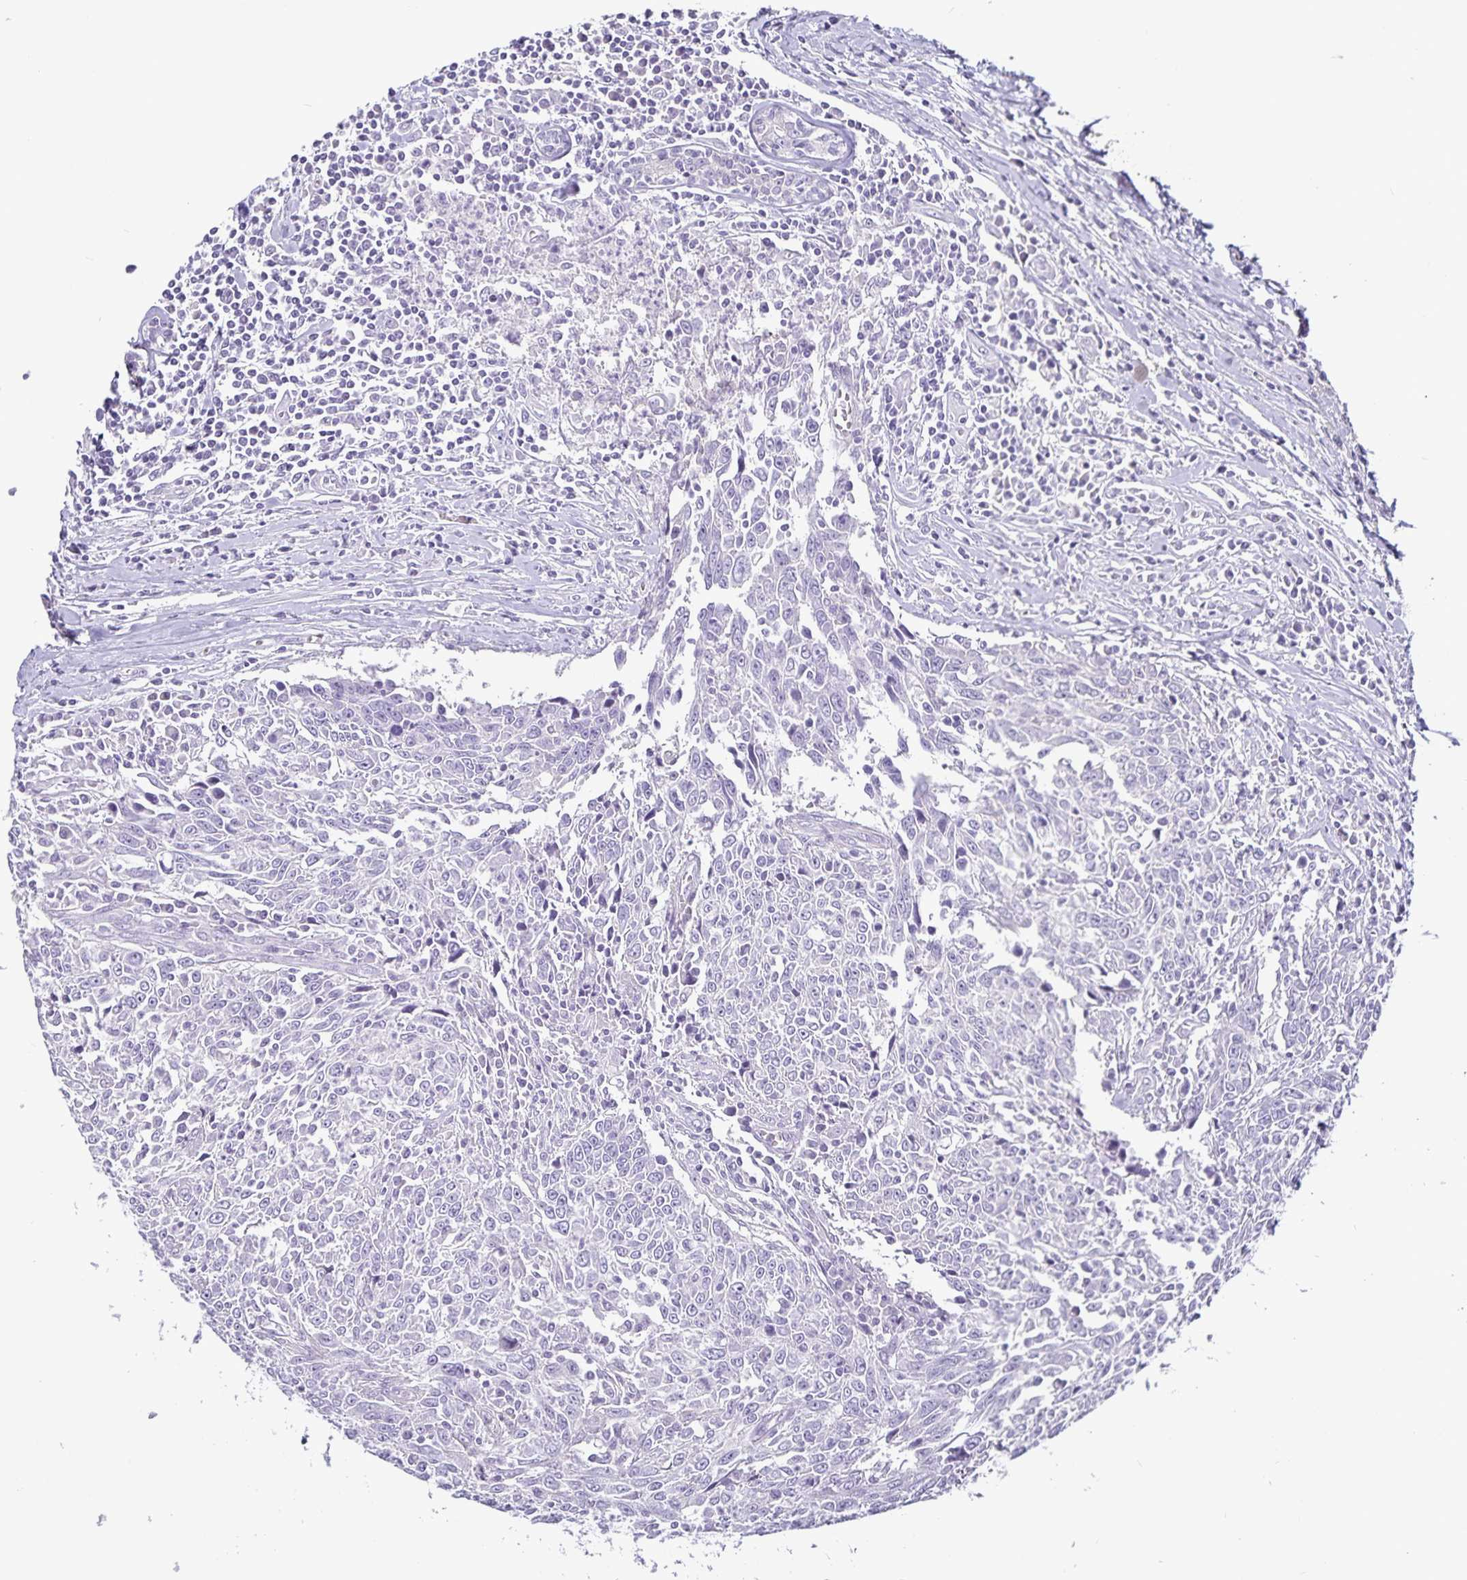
{"staining": {"intensity": "negative", "quantity": "none", "location": "none"}, "tissue": "breast cancer", "cell_type": "Tumor cells", "image_type": "cancer", "snomed": [{"axis": "morphology", "description": "Duct carcinoma"}, {"axis": "topography", "description": "Breast"}], "caption": "This is an immunohistochemistry micrograph of human breast cancer. There is no expression in tumor cells.", "gene": "CA12", "patient": {"sex": "female", "age": 50}}